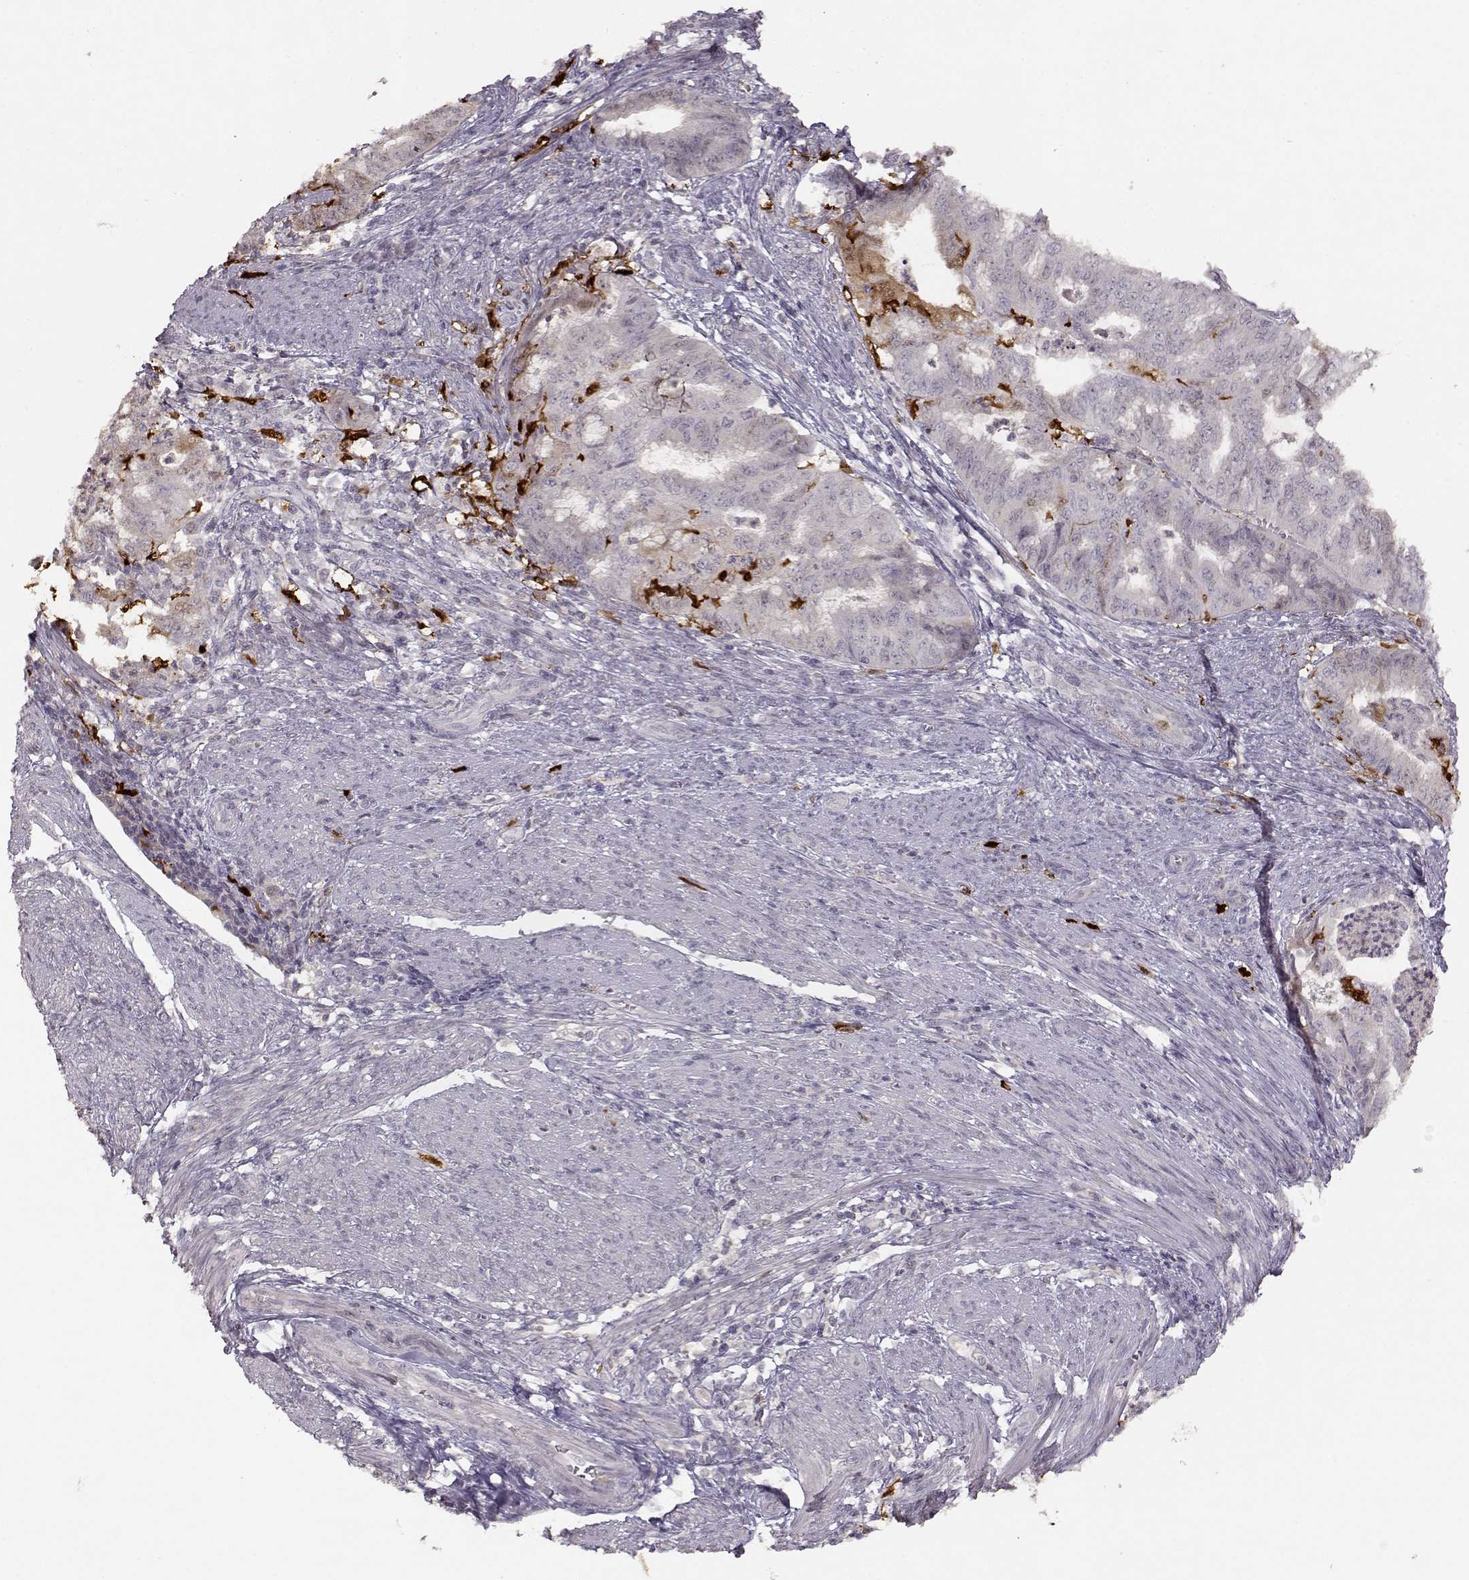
{"staining": {"intensity": "negative", "quantity": "none", "location": "none"}, "tissue": "endometrial cancer", "cell_type": "Tumor cells", "image_type": "cancer", "snomed": [{"axis": "morphology", "description": "Adenocarcinoma, NOS"}, {"axis": "topography", "description": "Endometrium"}], "caption": "IHC of human adenocarcinoma (endometrial) displays no positivity in tumor cells.", "gene": "S100B", "patient": {"sex": "female", "age": 79}}